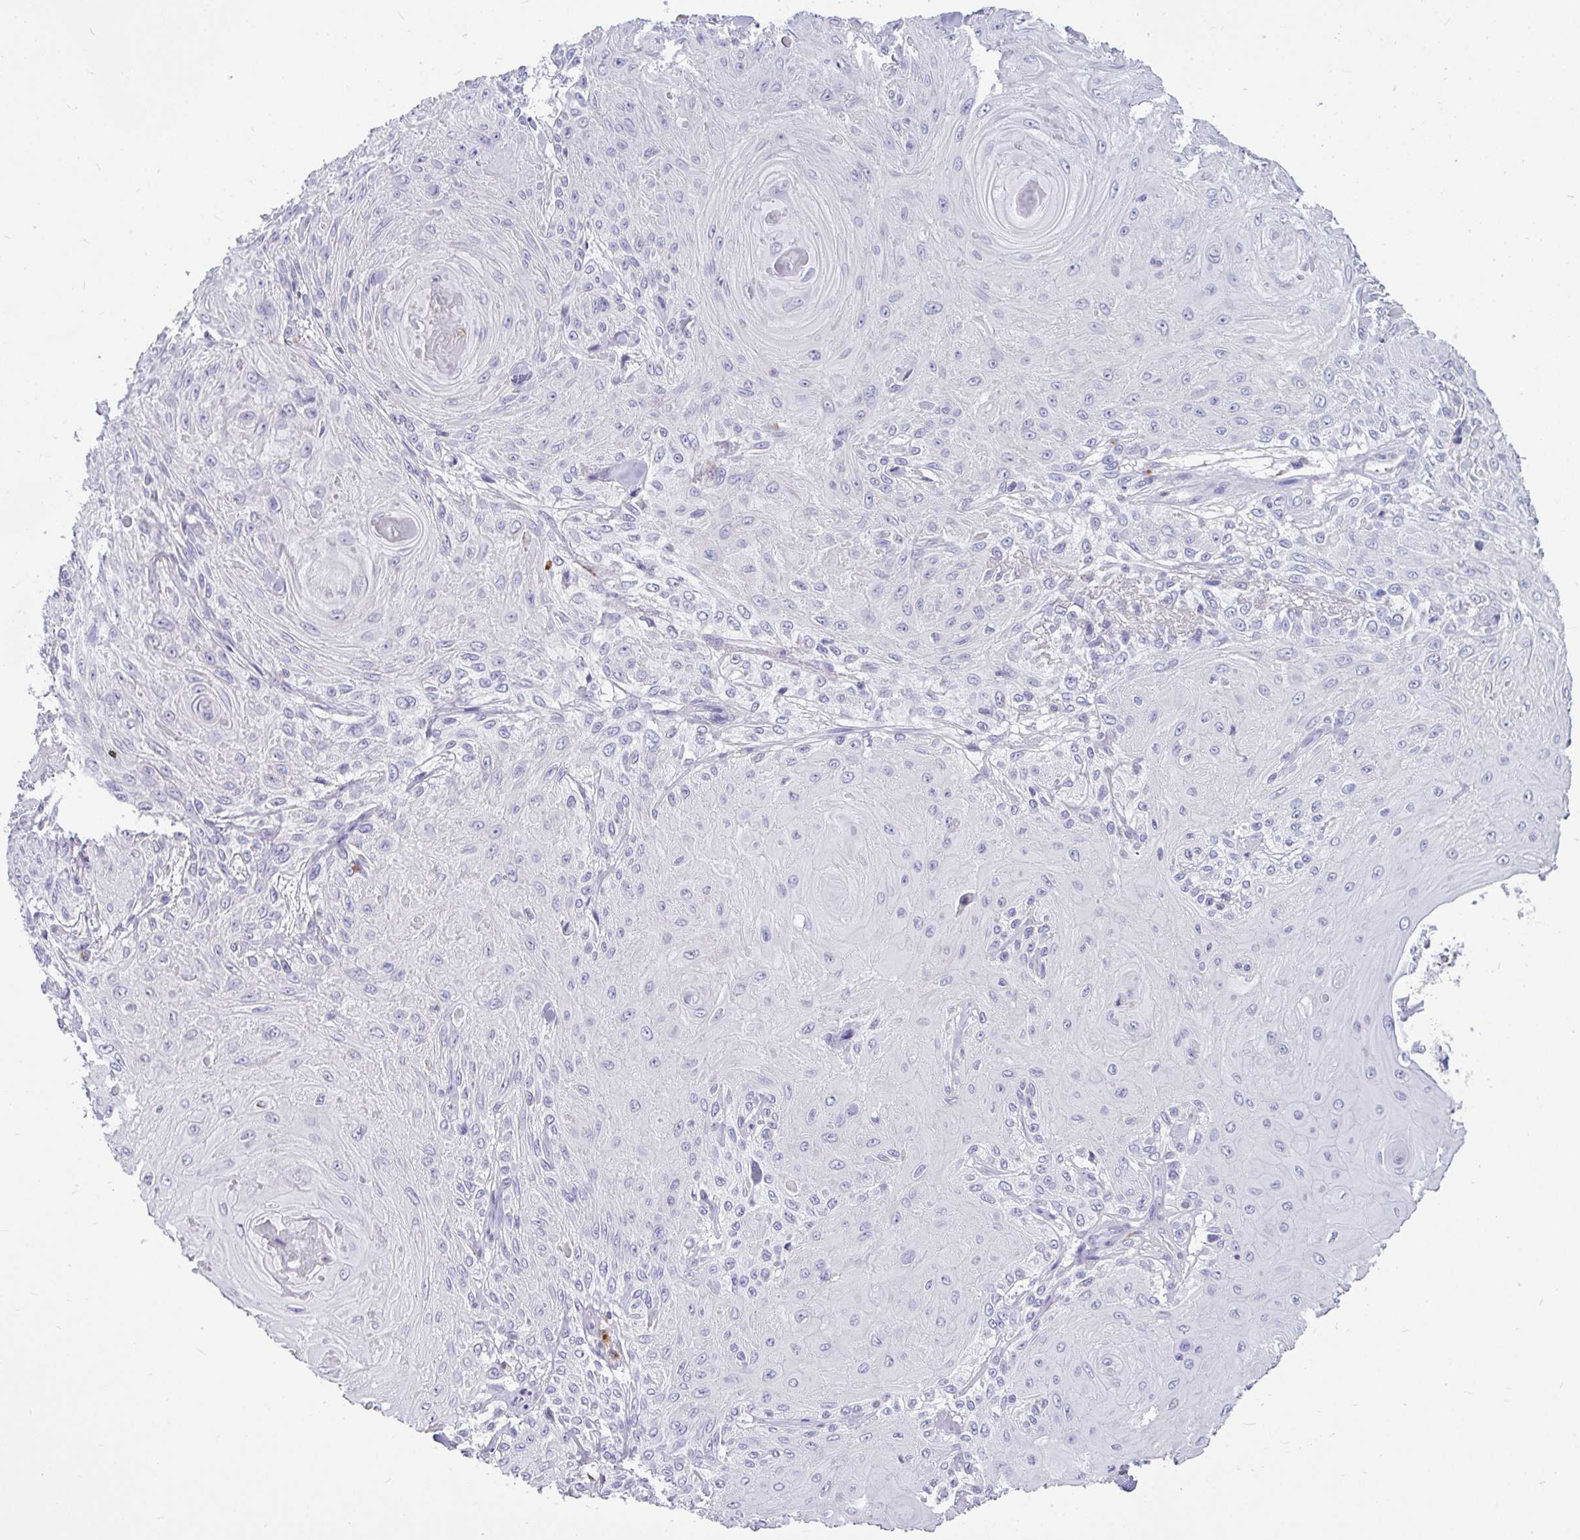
{"staining": {"intensity": "negative", "quantity": "none", "location": "none"}, "tissue": "skin cancer", "cell_type": "Tumor cells", "image_type": "cancer", "snomed": [{"axis": "morphology", "description": "Squamous cell carcinoma, NOS"}, {"axis": "topography", "description": "Skin"}], "caption": "Immunohistochemical staining of human skin cancer demonstrates no significant positivity in tumor cells. (DAB (3,3'-diaminobenzidine) IHC with hematoxylin counter stain).", "gene": "CTSZ", "patient": {"sex": "male", "age": 88}}